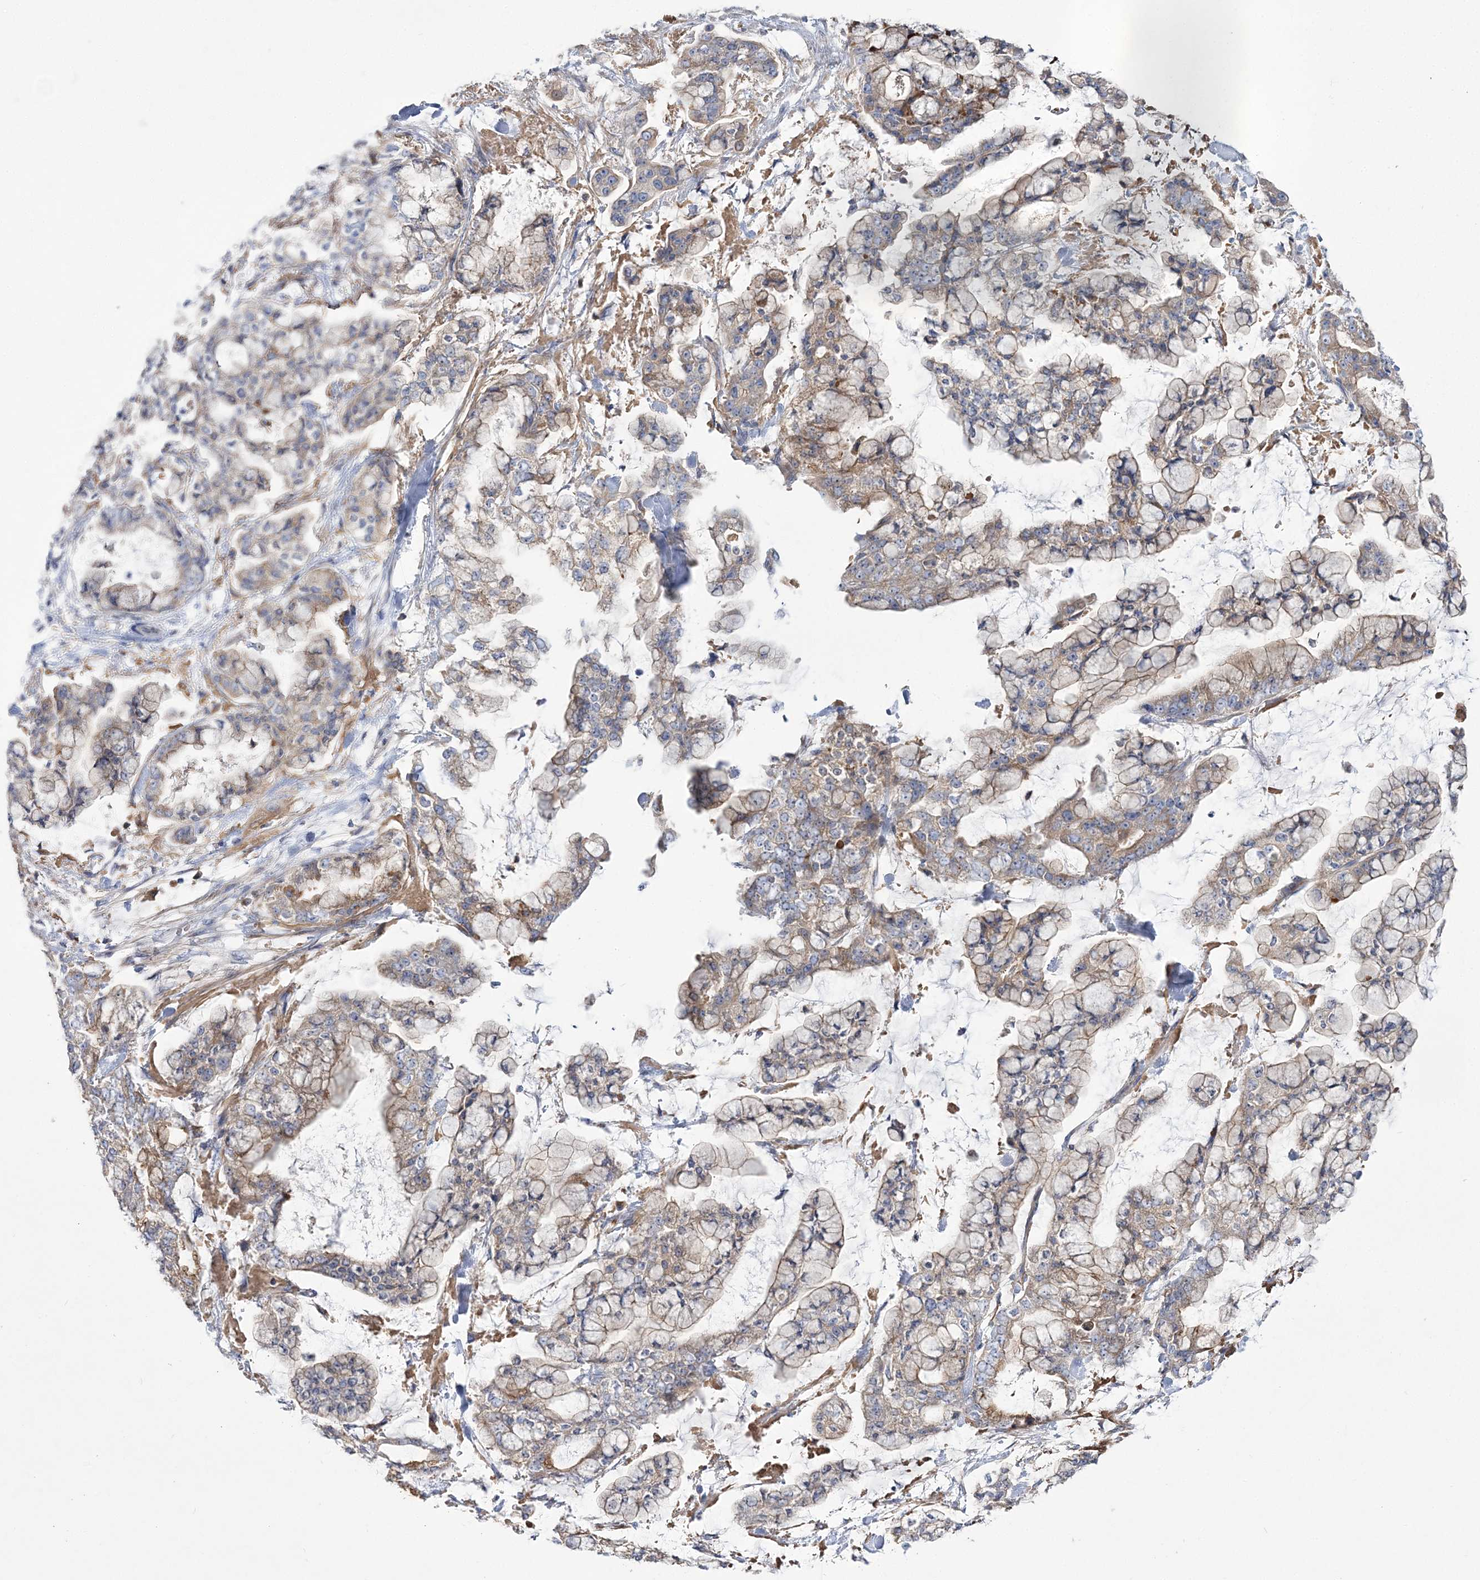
{"staining": {"intensity": "weak", "quantity": ">75%", "location": "cytoplasmic/membranous"}, "tissue": "stomach cancer", "cell_type": "Tumor cells", "image_type": "cancer", "snomed": [{"axis": "morphology", "description": "Normal tissue, NOS"}, {"axis": "morphology", "description": "Adenocarcinoma, NOS"}, {"axis": "topography", "description": "Stomach, upper"}, {"axis": "topography", "description": "Stomach"}], "caption": "Immunohistochemical staining of adenocarcinoma (stomach) shows low levels of weak cytoplasmic/membranous protein positivity in approximately >75% of tumor cells.", "gene": "ATP11B", "patient": {"sex": "male", "age": 76}}